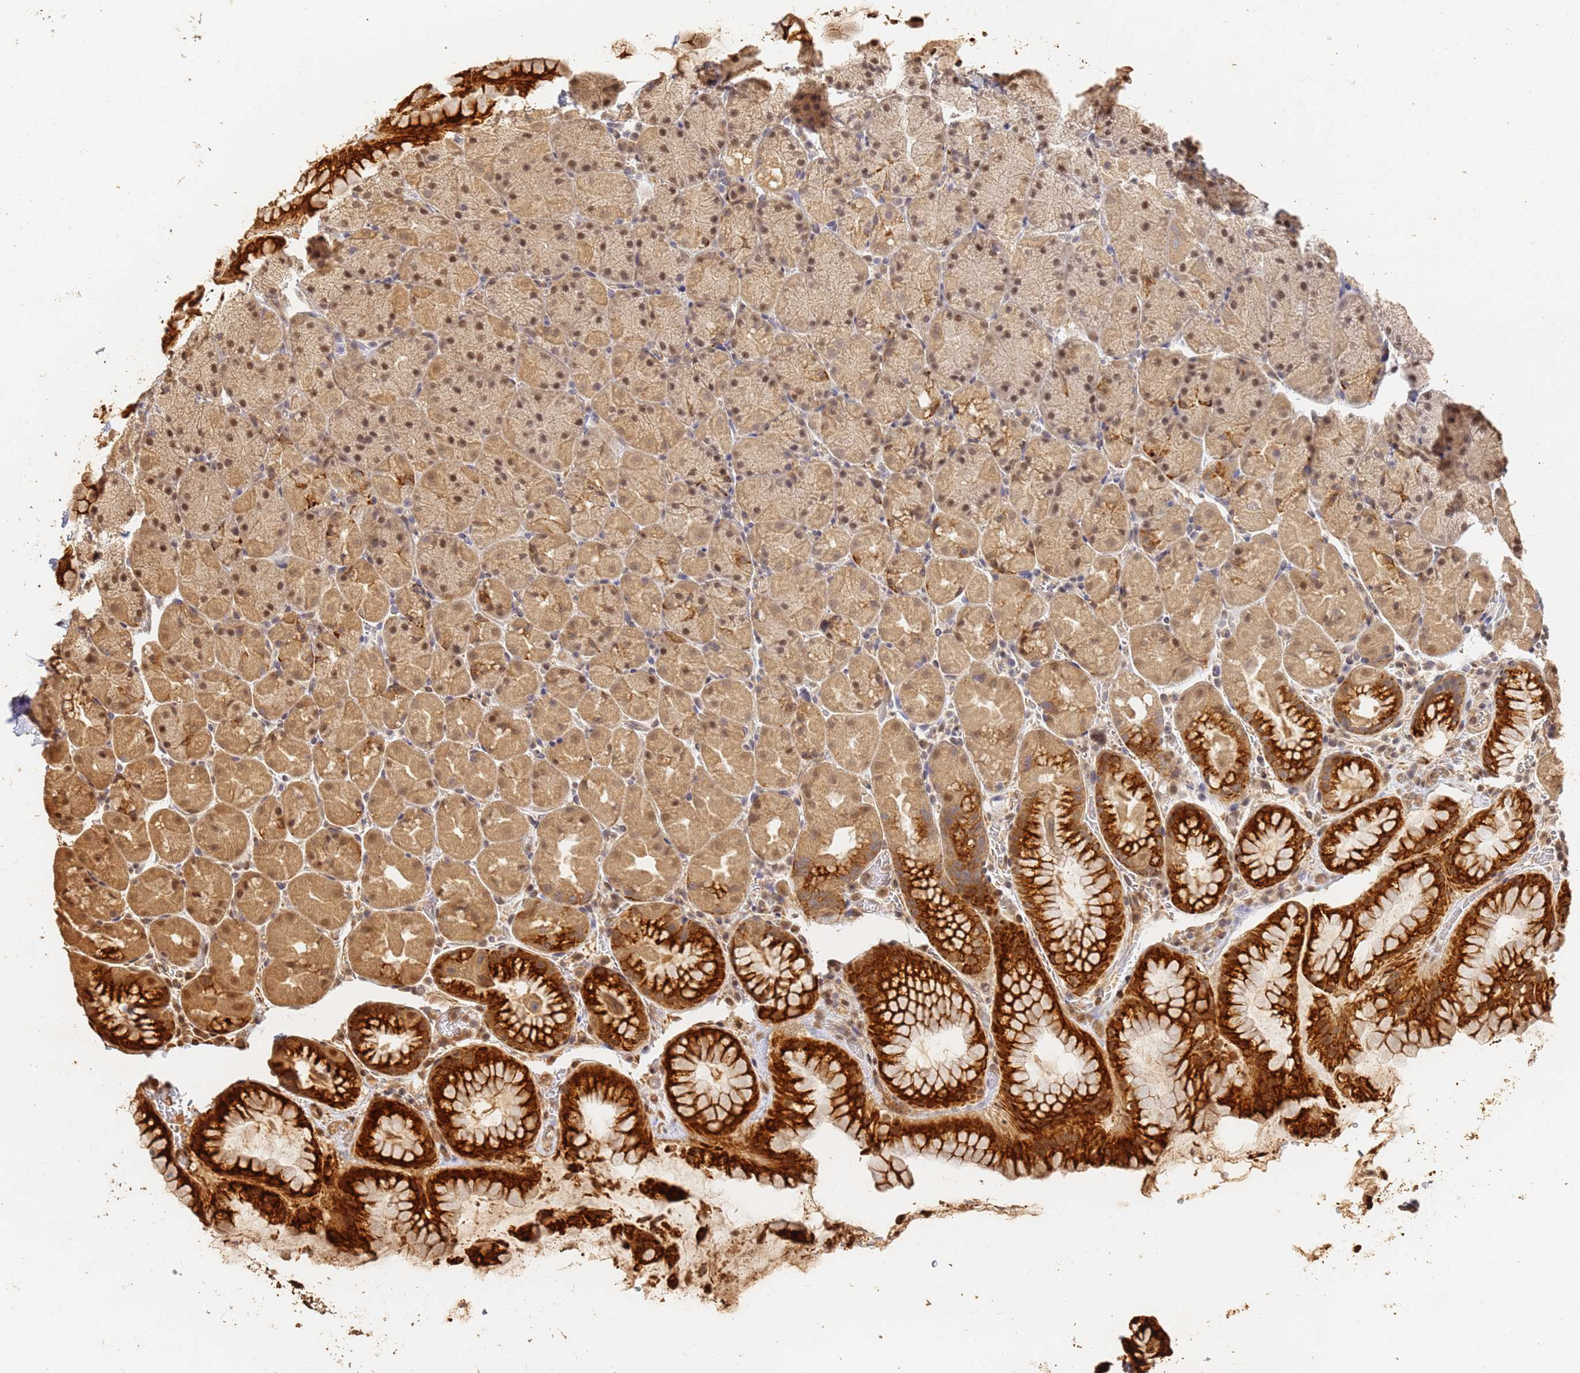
{"staining": {"intensity": "strong", "quantity": "25%-75%", "location": "cytoplasmic/membranous,nuclear"}, "tissue": "stomach", "cell_type": "Glandular cells", "image_type": "normal", "snomed": [{"axis": "morphology", "description": "Normal tissue, NOS"}, {"axis": "topography", "description": "Stomach, upper"}, {"axis": "topography", "description": "Stomach, lower"}], "caption": "An IHC photomicrograph of unremarkable tissue is shown. Protein staining in brown shows strong cytoplasmic/membranous,nuclear positivity in stomach within glandular cells.", "gene": "JAK2", "patient": {"sex": "male", "age": 67}}